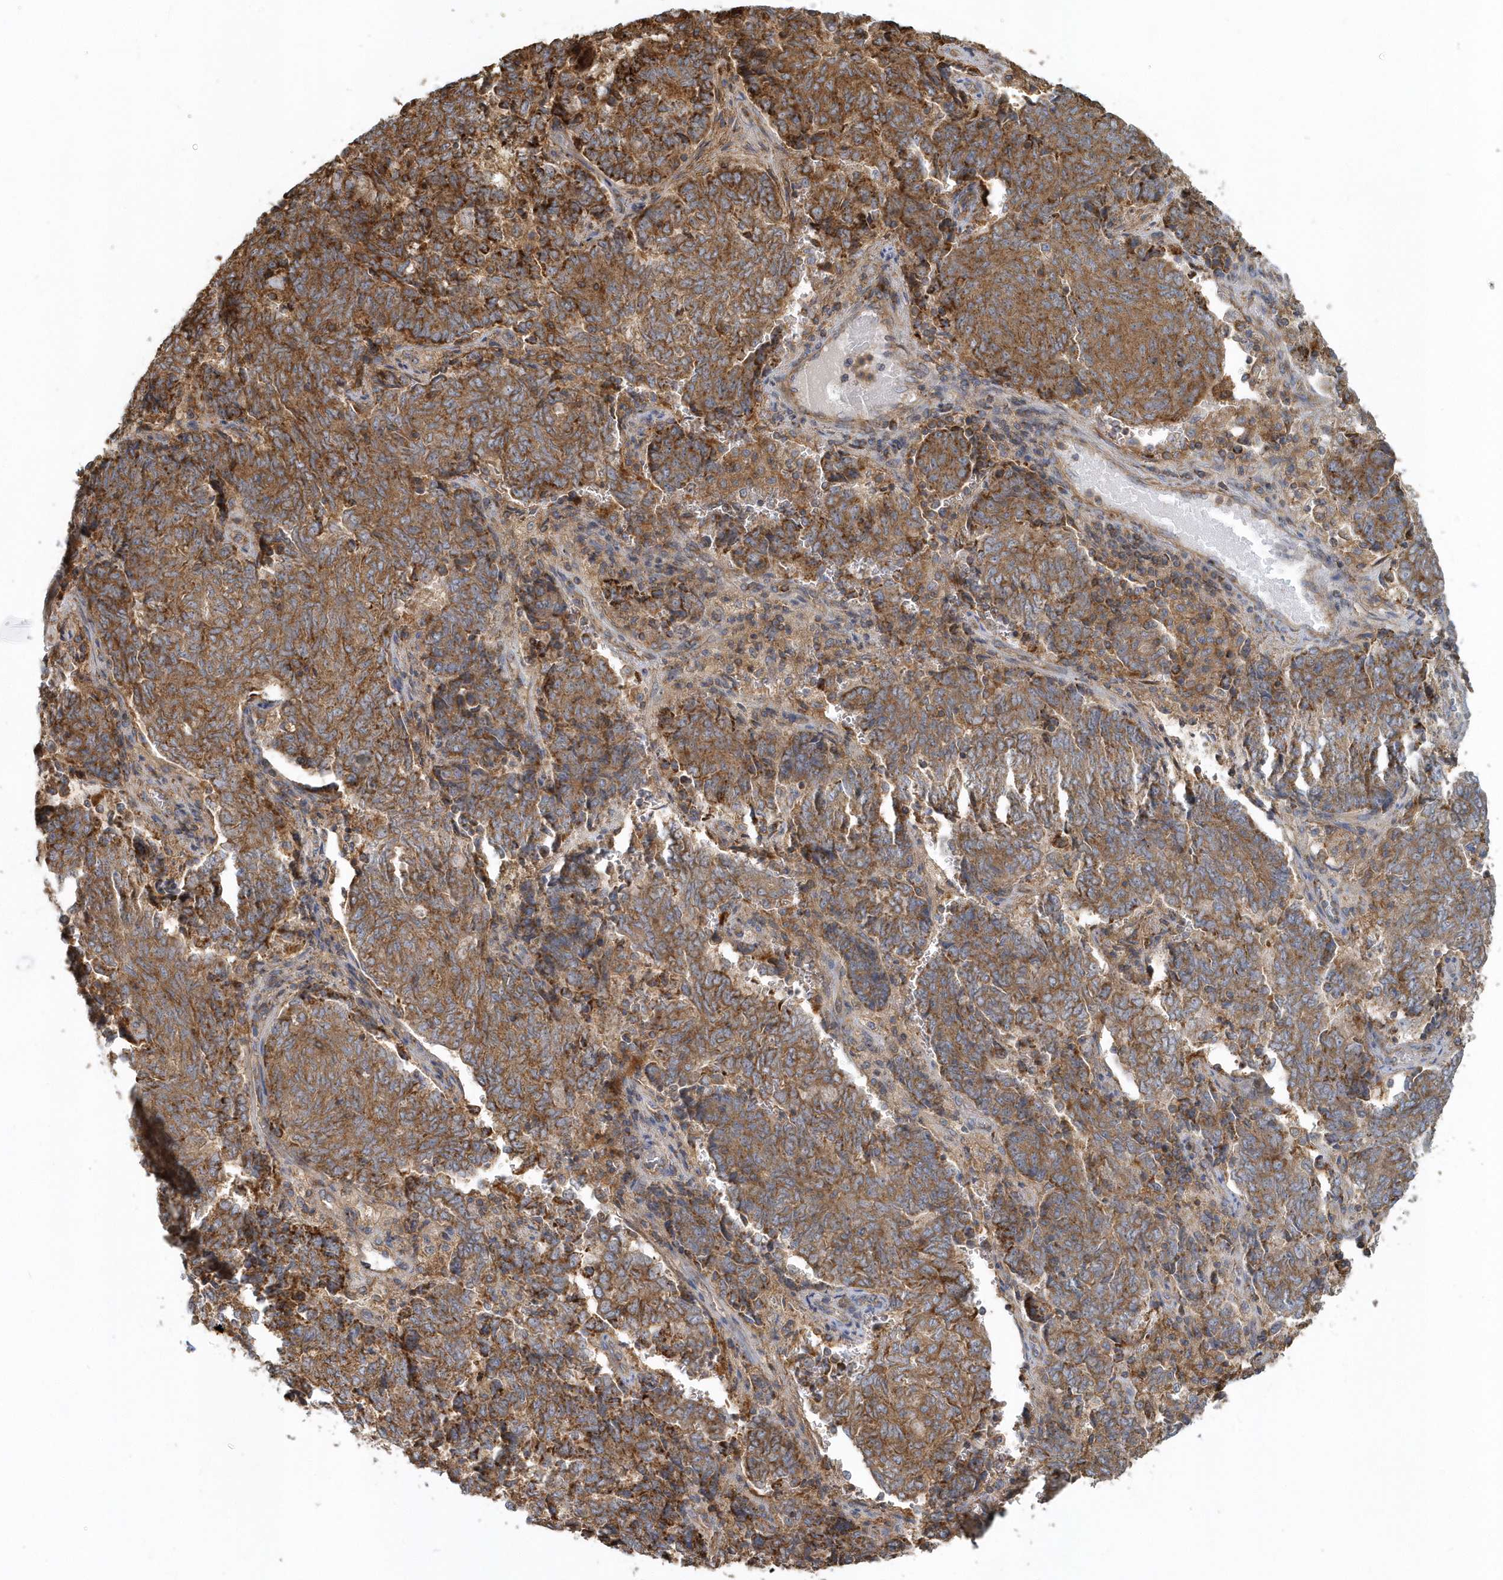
{"staining": {"intensity": "moderate", "quantity": ">75%", "location": "cytoplasmic/membranous"}, "tissue": "endometrial cancer", "cell_type": "Tumor cells", "image_type": "cancer", "snomed": [{"axis": "morphology", "description": "Adenocarcinoma, NOS"}, {"axis": "topography", "description": "Endometrium"}], "caption": "The histopathology image demonstrates a brown stain indicating the presence of a protein in the cytoplasmic/membranous of tumor cells in endometrial adenocarcinoma. (DAB IHC, brown staining for protein, blue staining for nuclei).", "gene": "TRAIP", "patient": {"sex": "female", "age": 80}}